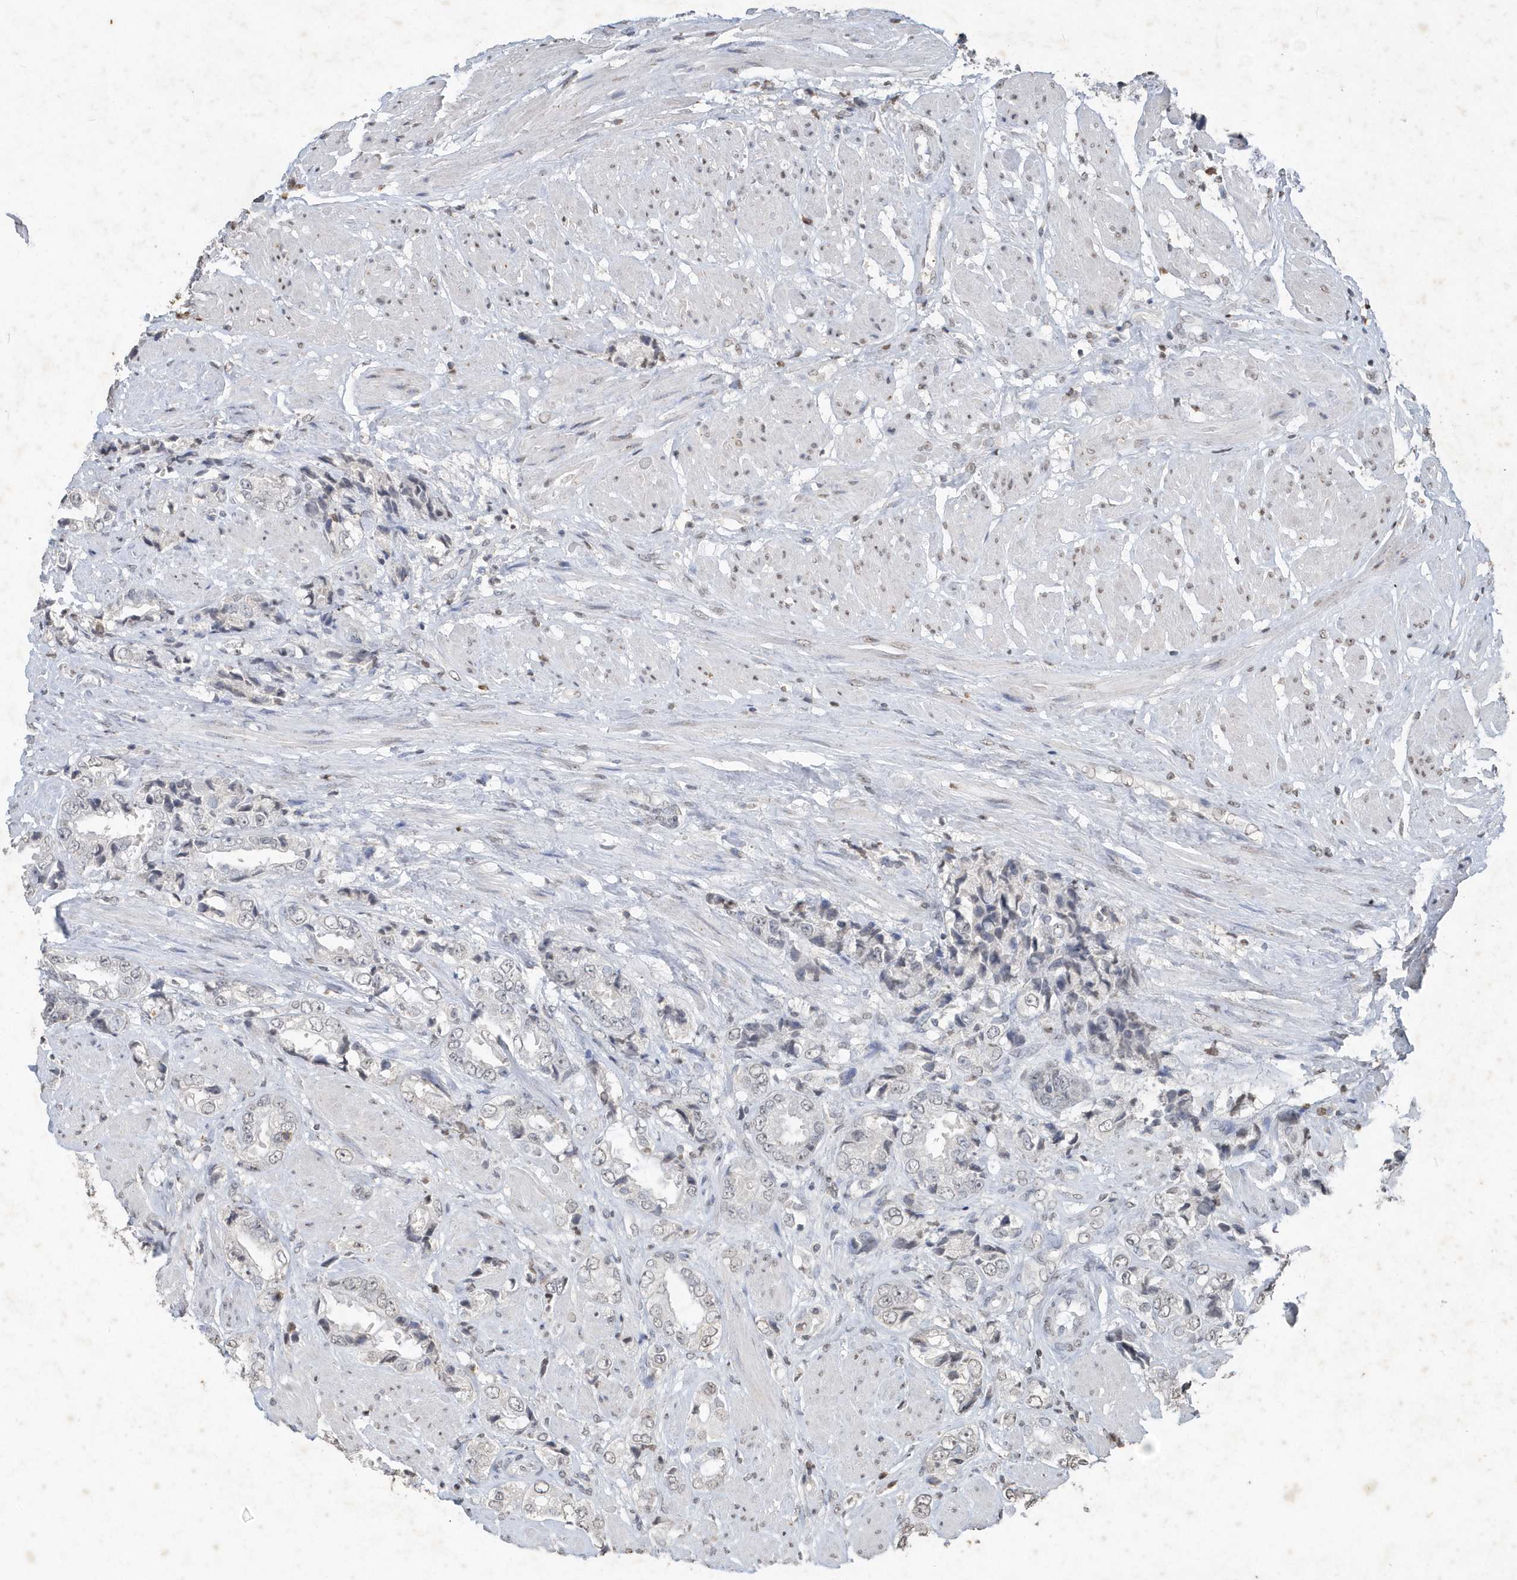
{"staining": {"intensity": "negative", "quantity": "none", "location": "none"}, "tissue": "prostate cancer", "cell_type": "Tumor cells", "image_type": "cancer", "snomed": [{"axis": "morphology", "description": "Adenocarcinoma, High grade"}, {"axis": "topography", "description": "Prostate"}], "caption": "An image of human prostate cancer is negative for staining in tumor cells. (Immunohistochemistry (ihc), brightfield microscopy, high magnification).", "gene": "PDCD1", "patient": {"sex": "male", "age": 61}}